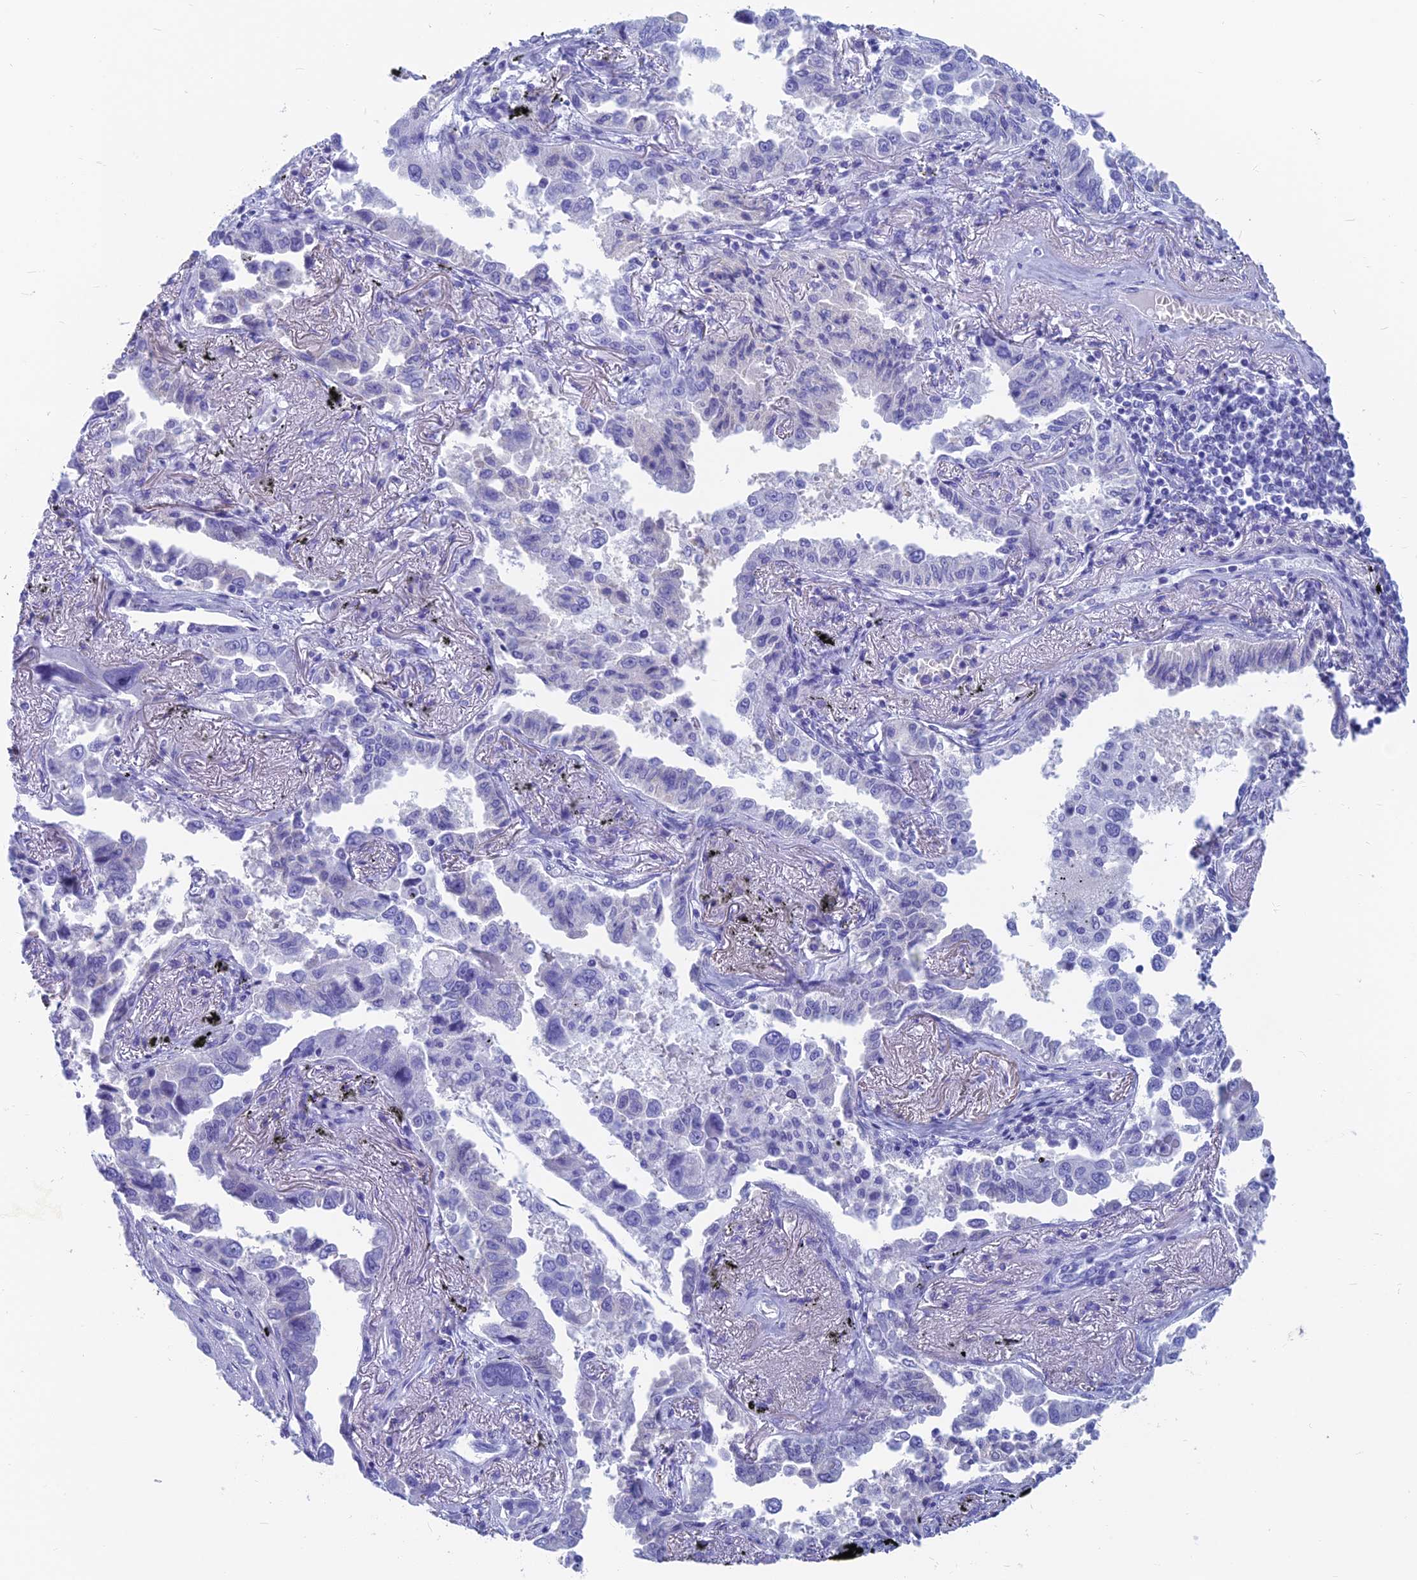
{"staining": {"intensity": "negative", "quantity": "none", "location": "none"}, "tissue": "lung cancer", "cell_type": "Tumor cells", "image_type": "cancer", "snomed": [{"axis": "morphology", "description": "Adenocarcinoma, NOS"}, {"axis": "topography", "description": "Lung"}], "caption": "Immunohistochemistry (IHC) of human lung cancer exhibits no positivity in tumor cells. Nuclei are stained in blue.", "gene": "CAPS", "patient": {"sex": "male", "age": 67}}